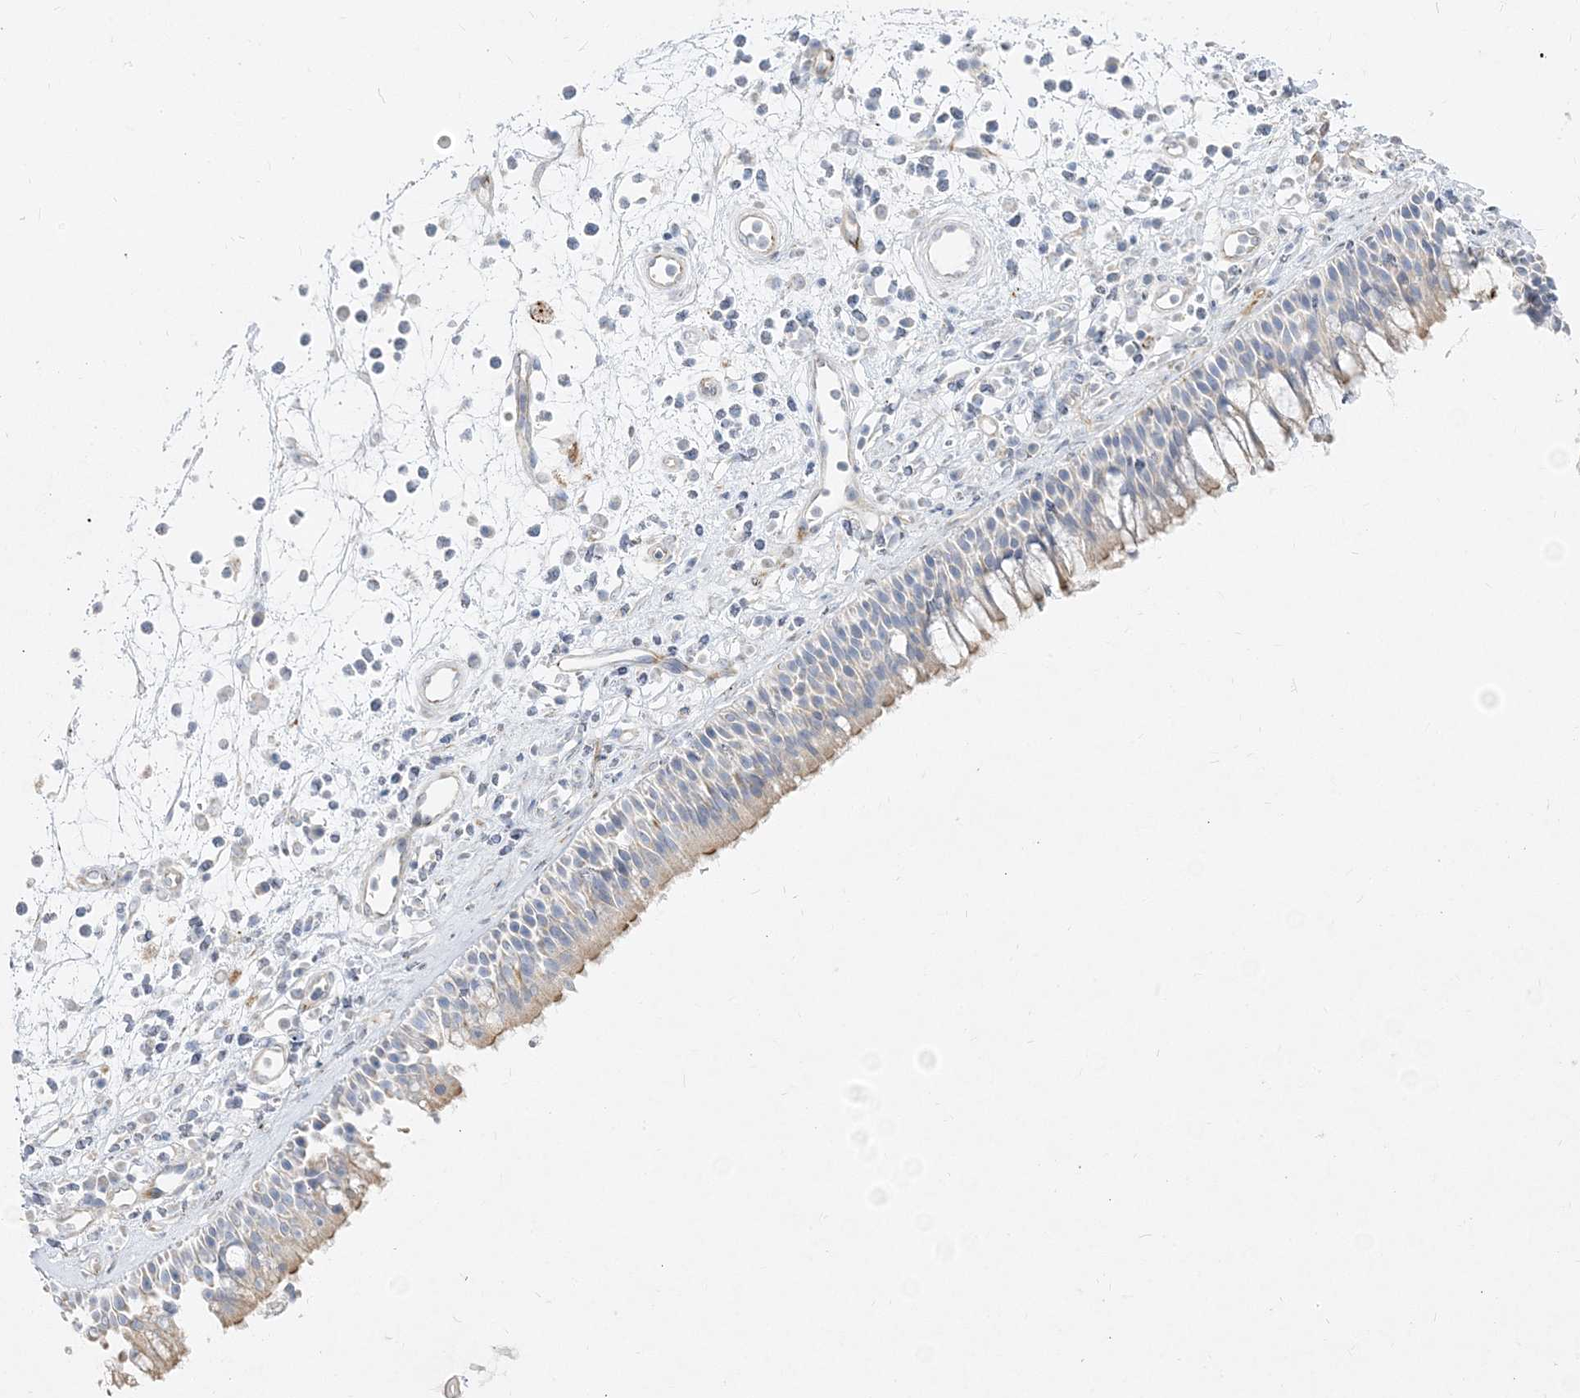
{"staining": {"intensity": "moderate", "quantity": "25%-75%", "location": "cytoplasmic/membranous"}, "tissue": "nasopharynx", "cell_type": "Respiratory epithelial cells", "image_type": "normal", "snomed": [{"axis": "morphology", "description": "Normal tissue, NOS"}, {"axis": "morphology", "description": "Inflammation, NOS"}, {"axis": "morphology", "description": "Malignant melanoma, Metastatic site"}, {"axis": "topography", "description": "Nasopharynx"}], "caption": "Nasopharynx stained for a protein demonstrates moderate cytoplasmic/membranous positivity in respiratory epithelial cells. The staining was performed using DAB, with brown indicating positive protein expression. Nuclei are stained blue with hematoxylin.", "gene": "GPAT2", "patient": {"sex": "male", "age": 70}}